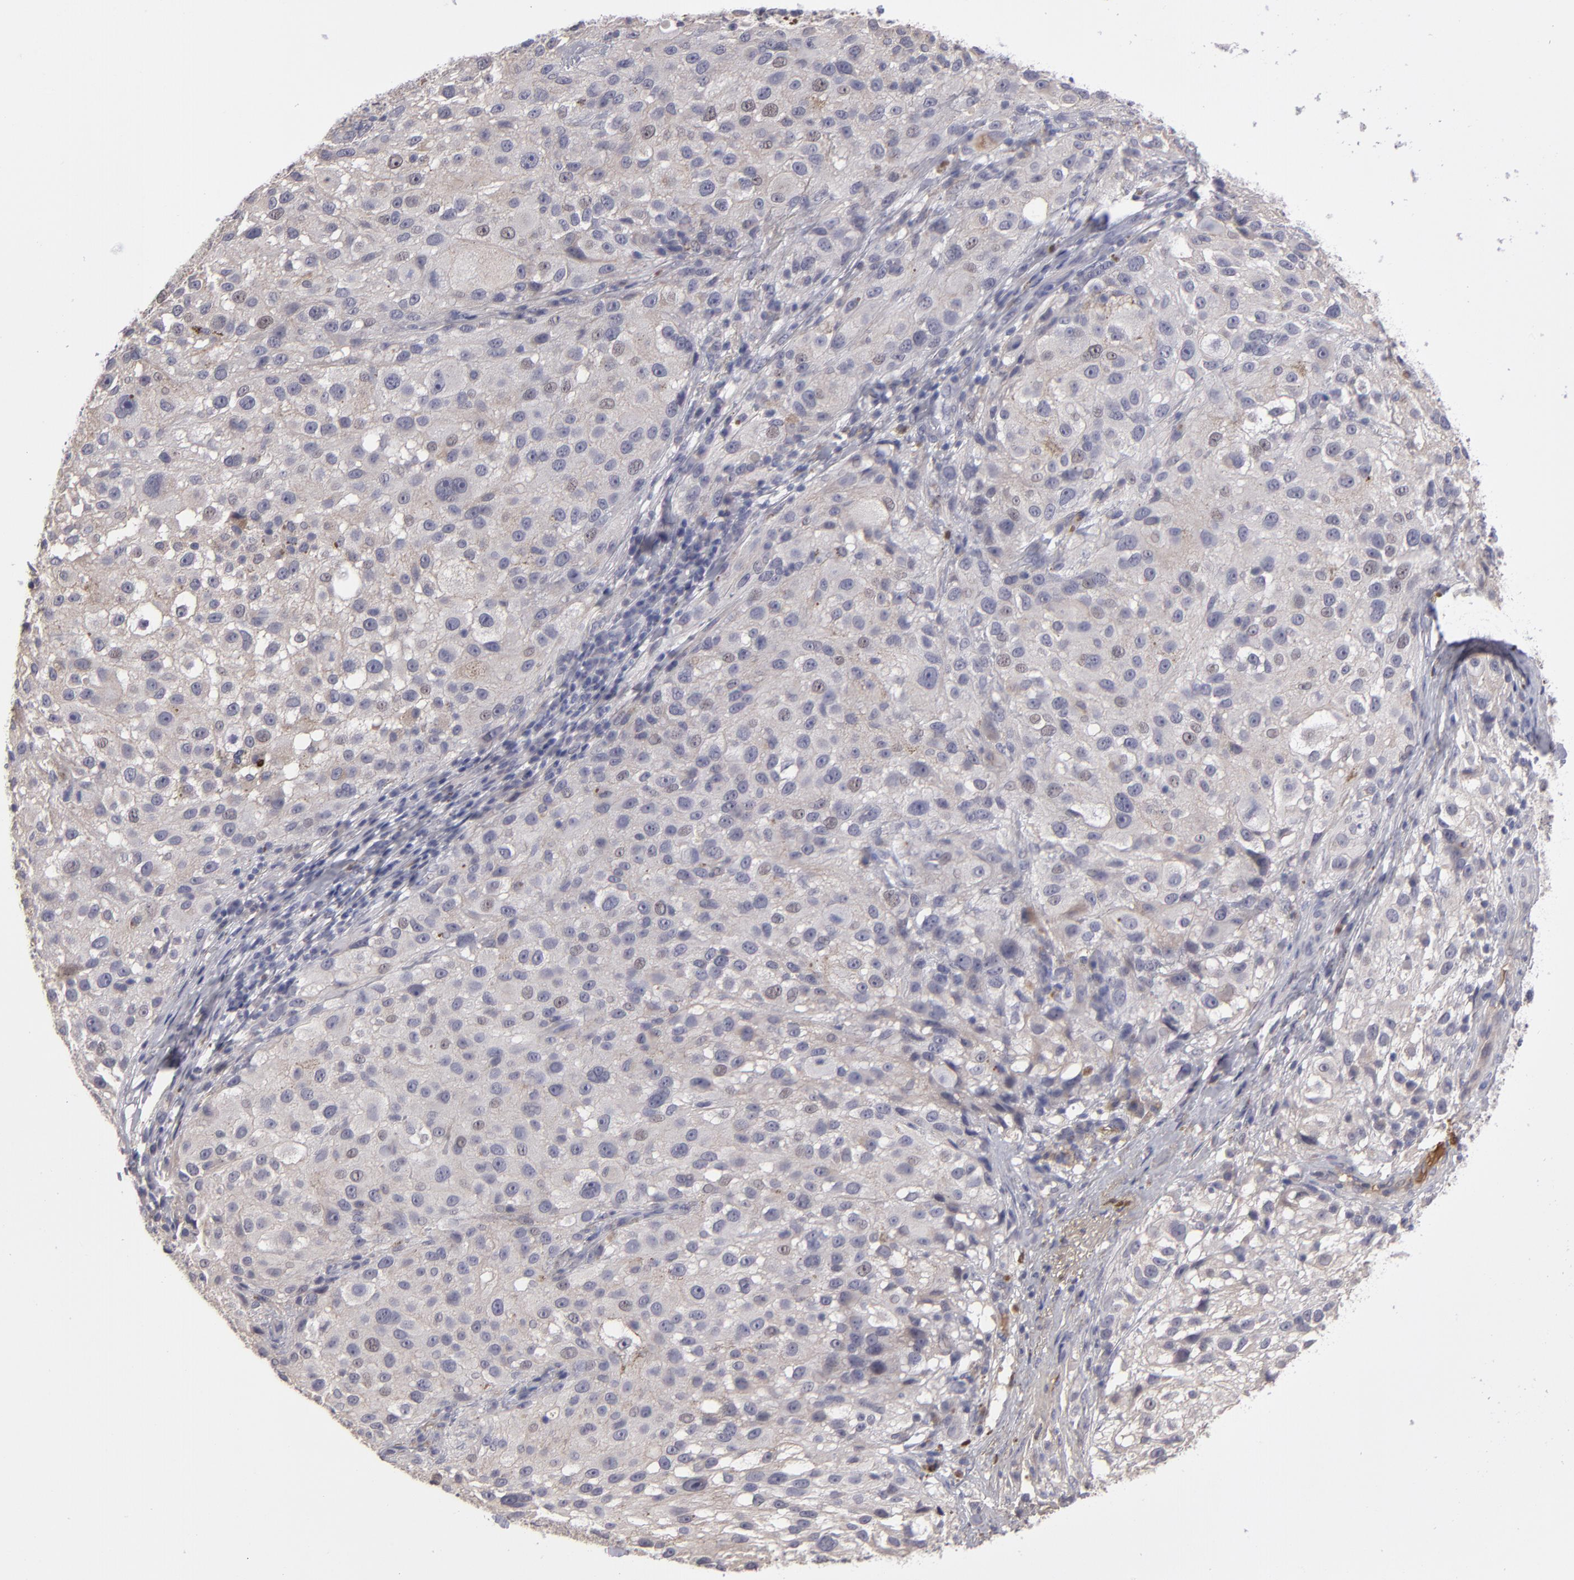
{"staining": {"intensity": "negative", "quantity": "none", "location": "none"}, "tissue": "melanoma", "cell_type": "Tumor cells", "image_type": "cancer", "snomed": [{"axis": "morphology", "description": "Necrosis, NOS"}, {"axis": "morphology", "description": "Malignant melanoma, NOS"}, {"axis": "topography", "description": "Skin"}], "caption": "Micrograph shows no protein staining in tumor cells of melanoma tissue.", "gene": "ITIH4", "patient": {"sex": "female", "age": 87}}